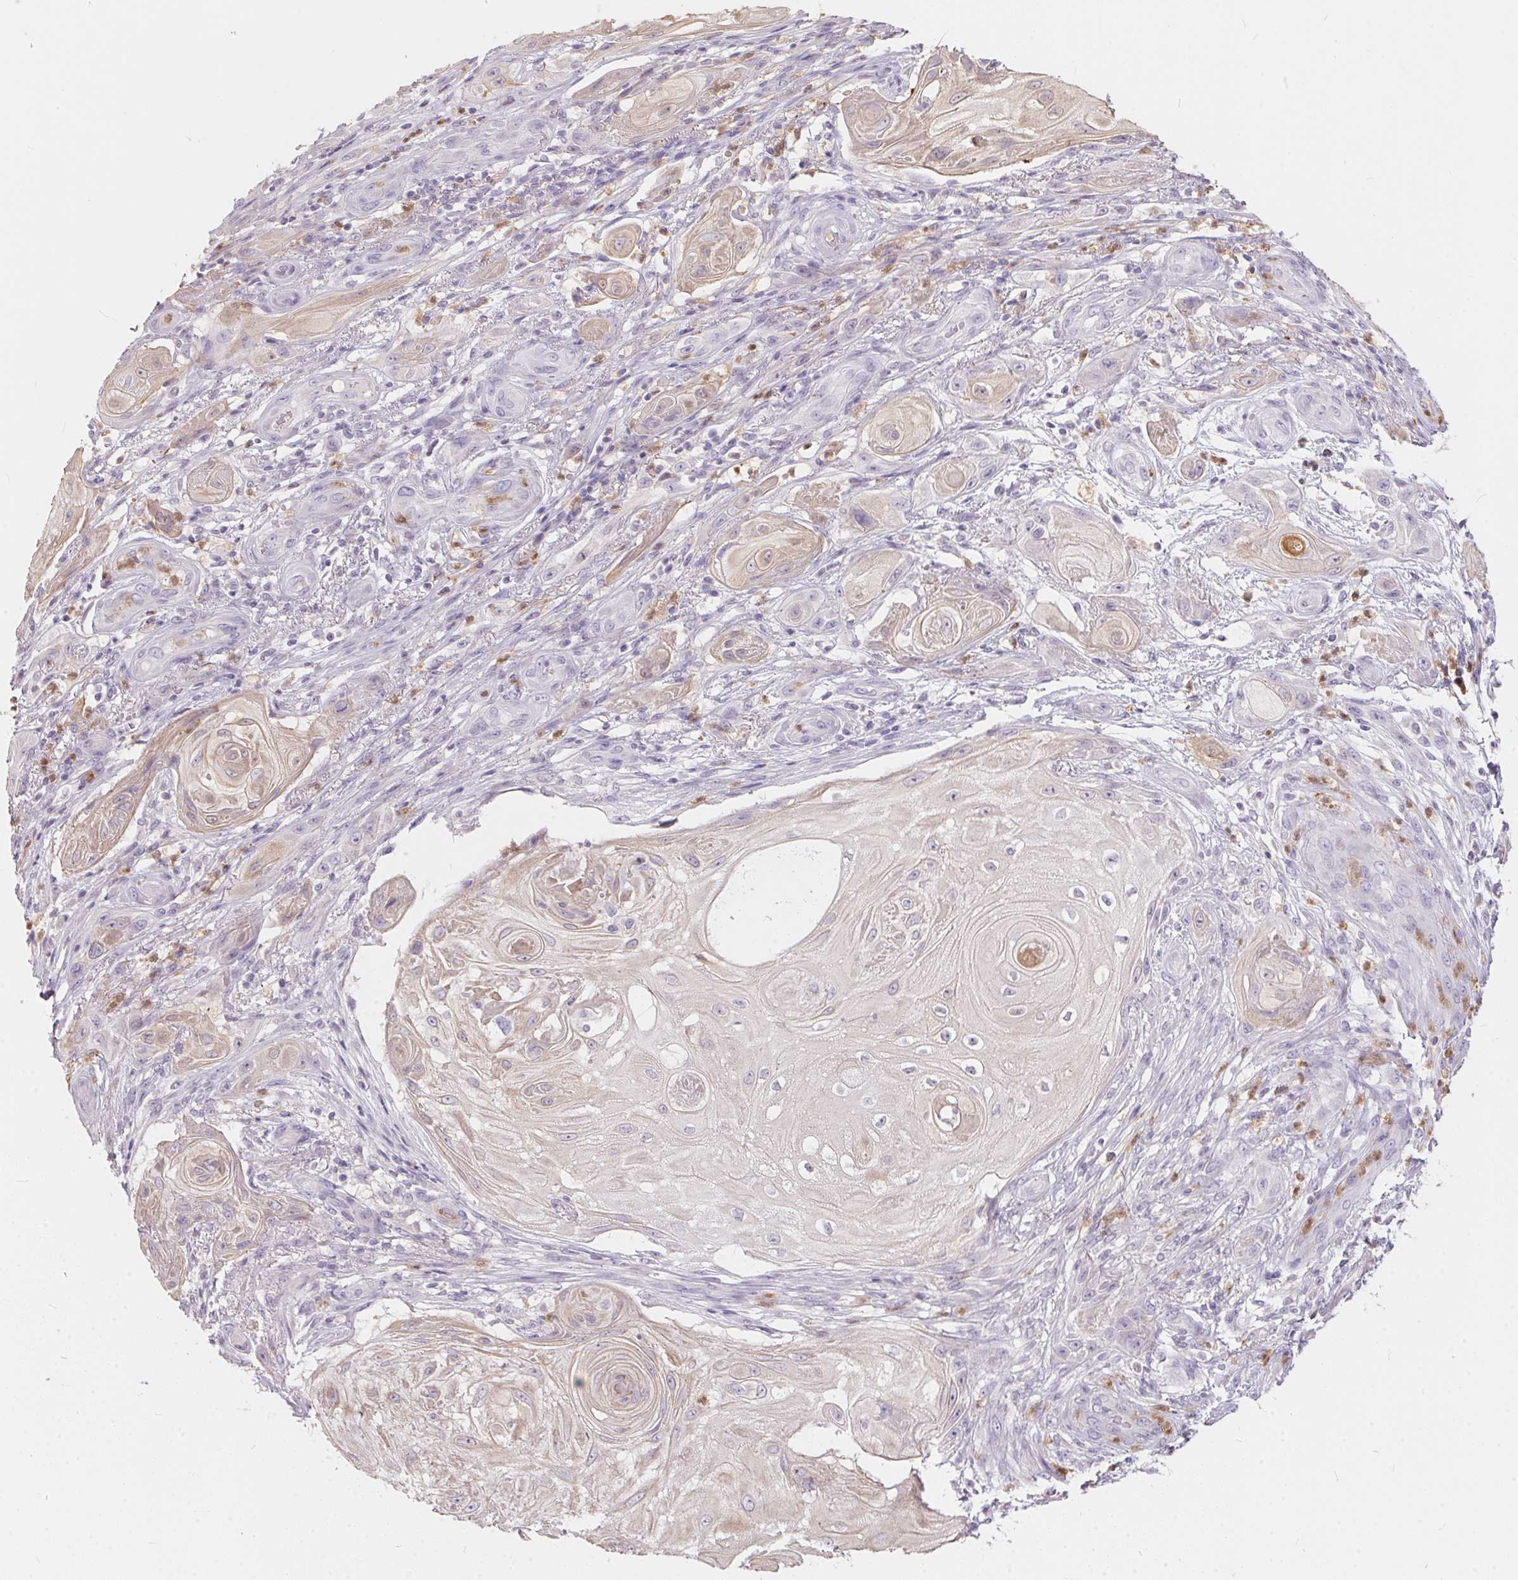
{"staining": {"intensity": "negative", "quantity": "none", "location": "none"}, "tissue": "skin cancer", "cell_type": "Tumor cells", "image_type": "cancer", "snomed": [{"axis": "morphology", "description": "Squamous cell carcinoma, NOS"}, {"axis": "topography", "description": "Skin"}], "caption": "Human squamous cell carcinoma (skin) stained for a protein using immunohistochemistry (IHC) displays no expression in tumor cells.", "gene": "SERPINB1", "patient": {"sex": "male", "age": 62}}